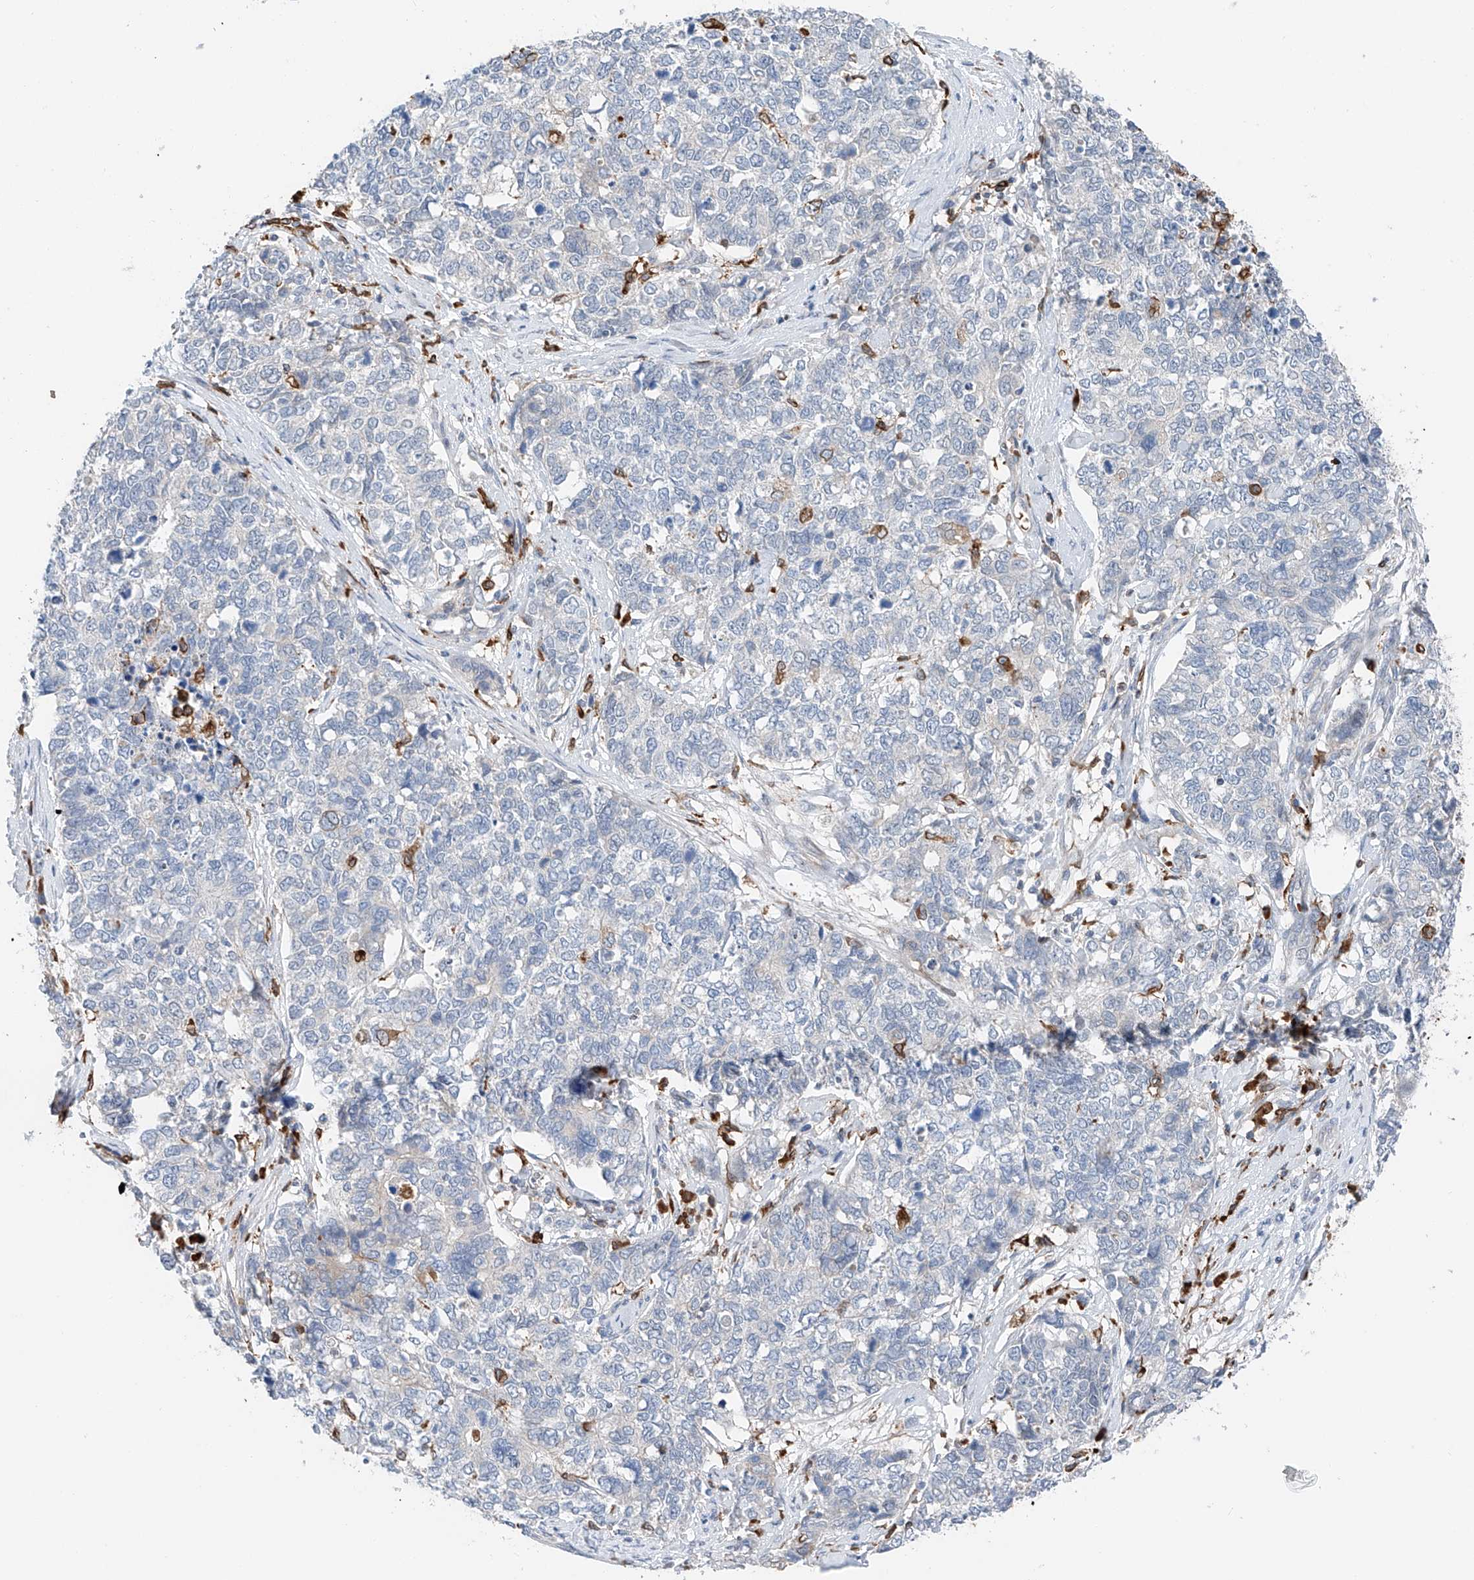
{"staining": {"intensity": "negative", "quantity": "none", "location": "none"}, "tissue": "cervical cancer", "cell_type": "Tumor cells", "image_type": "cancer", "snomed": [{"axis": "morphology", "description": "Squamous cell carcinoma, NOS"}, {"axis": "topography", "description": "Cervix"}], "caption": "Tumor cells show no significant positivity in cervical cancer.", "gene": "TBXAS1", "patient": {"sex": "female", "age": 63}}